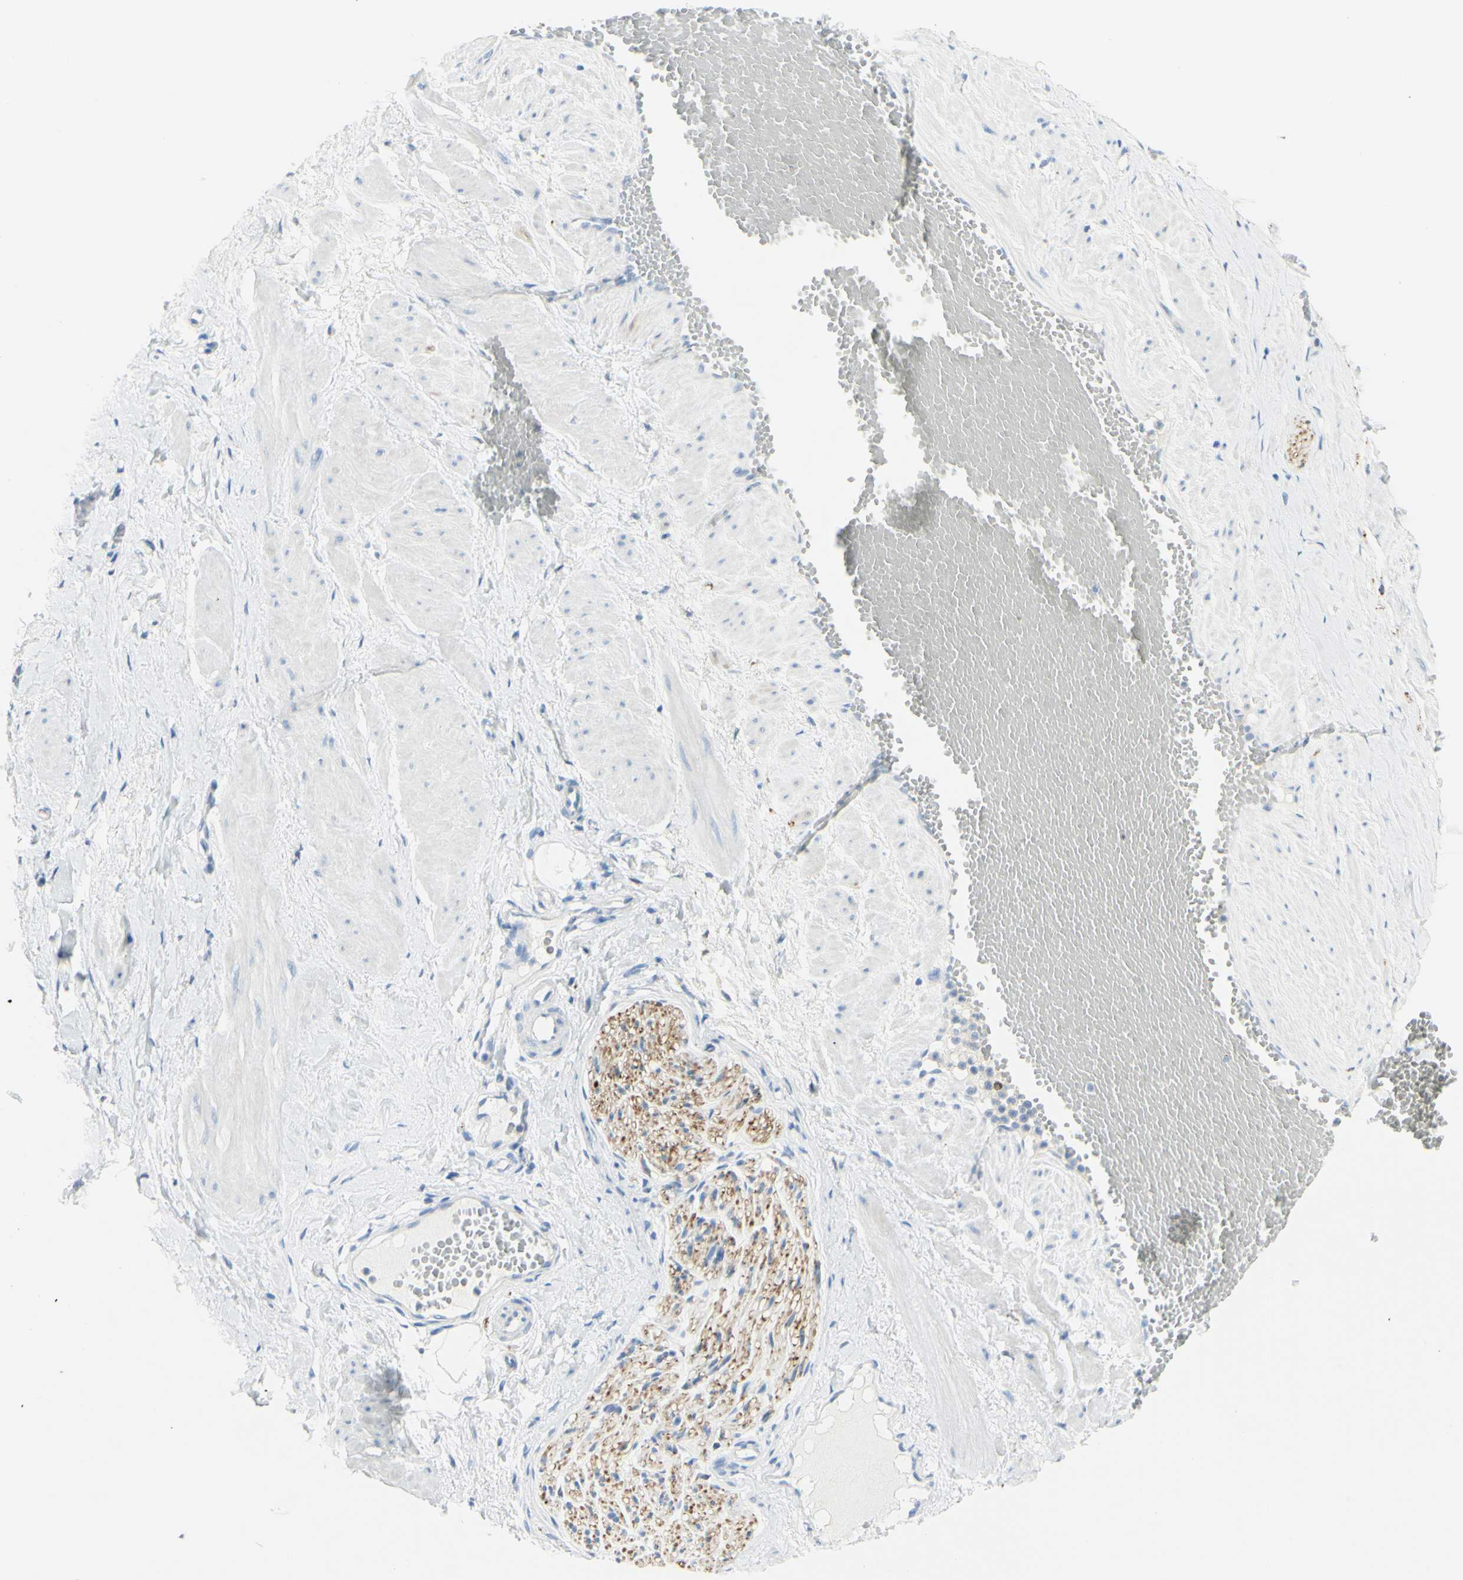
{"staining": {"intensity": "negative", "quantity": "none", "location": "none"}, "tissue": "adipose tissue", "cell_type": "Adipocytes", "image_type": "normal", "snomed": [{"axis": "morphology", "description": "Normal tissue, NOS"}, {"axis": "topography", "description": "Soft tissue"}, {"axis": "topography", "description": "Vascular tissue"}], "caption": "Micrograph shows no significant protein positivity in adipocytes of benign adipose tissue. The staining was performed using DAB to visualize the protein expression in brown, while the nuclei were stained in blue with hematoxylin (Magnification: 20x).", "gene": "TSPAN1", "patient": {"sex": "female", "age": 35}}